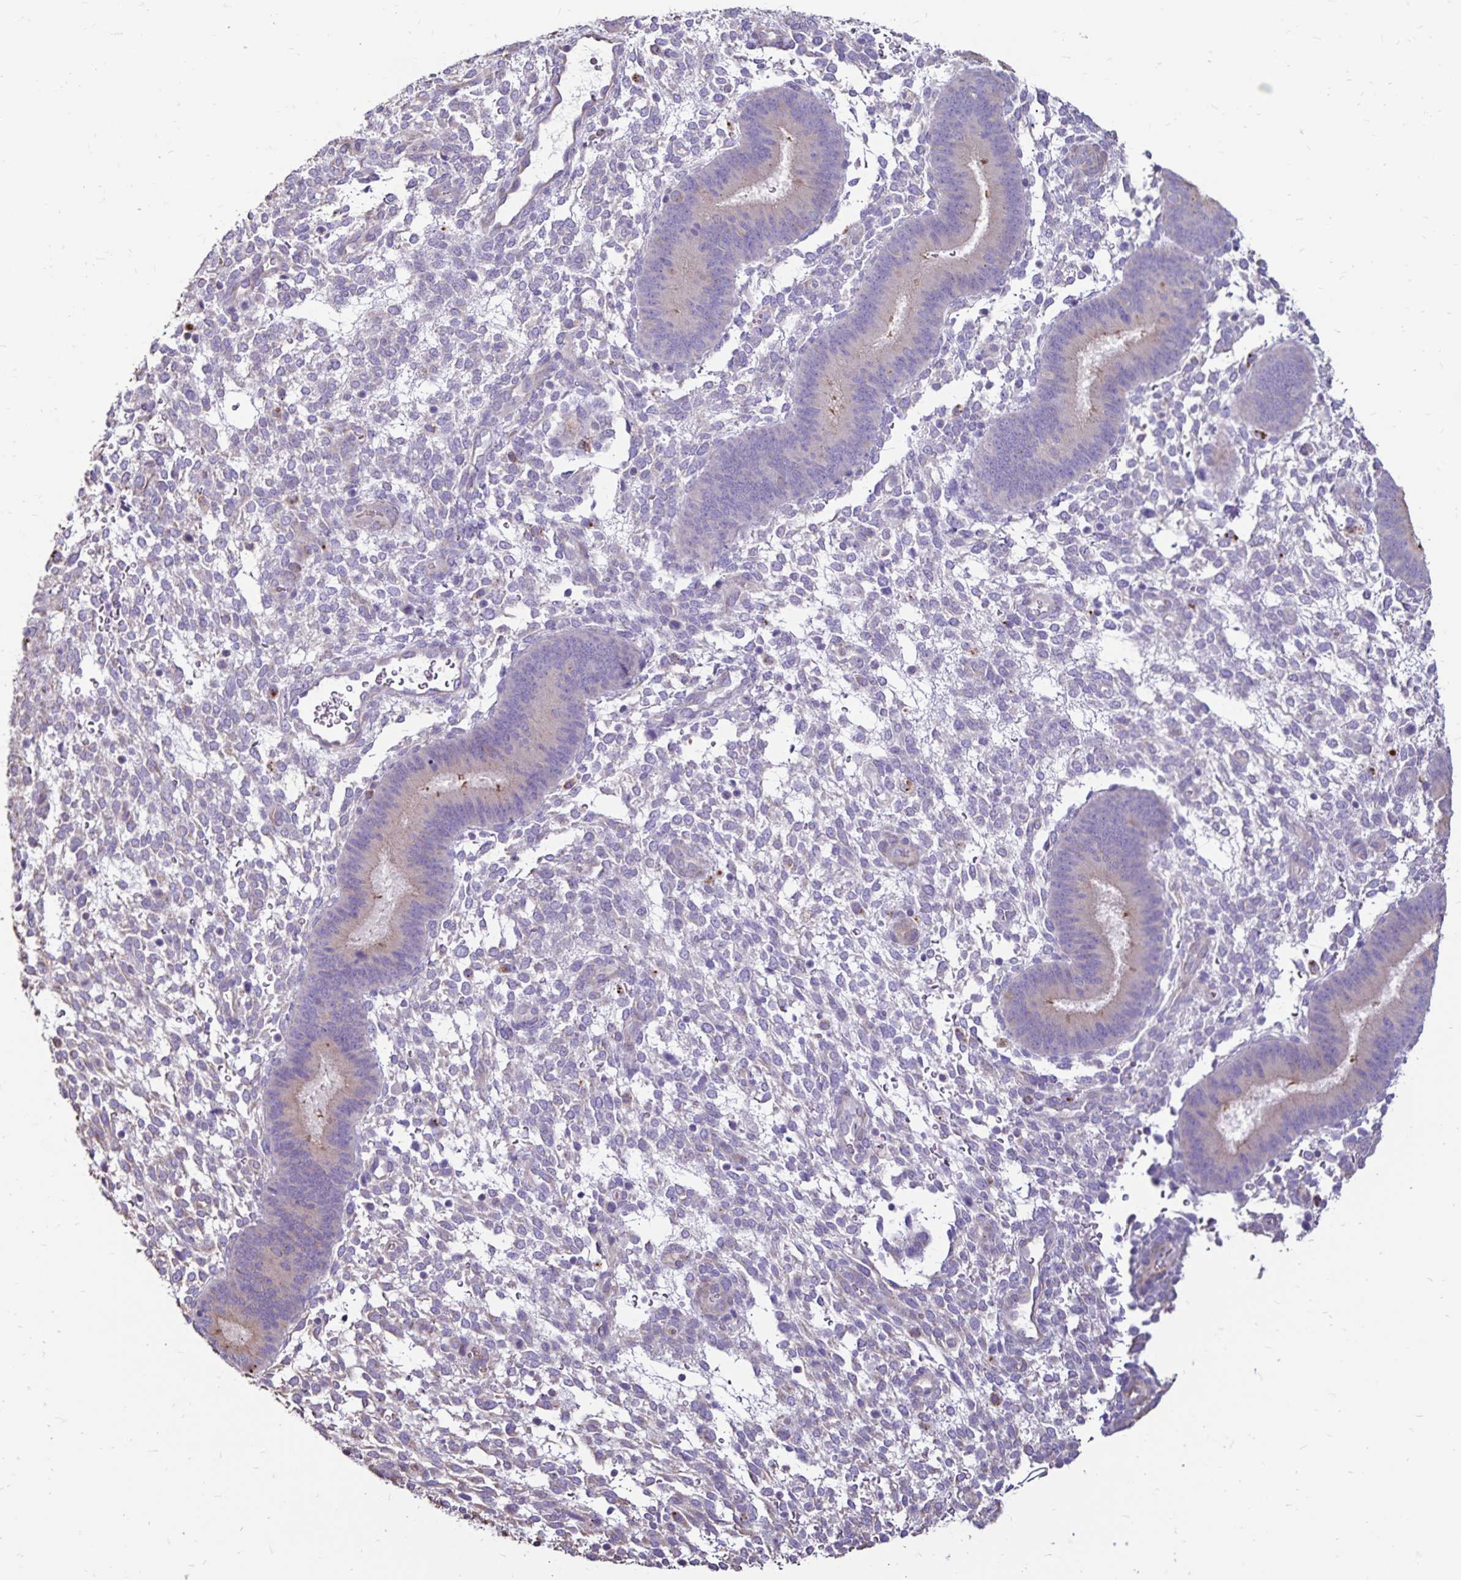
{"staining": {"intensity": "negative", "quantity": "none", "location": "none"}, "tissue": "endometrium", "cell_type": "Cells in endometrial stroma", "image_type": "normal", "snomed": [{"axis": "morphology", "description": "Normal tissue, NOS"}, {"axis": "topography", "description": "Endometrium"}], "caption": "This is an immunohistochemistry image of unremarkable endometrium. There is no expression in cells in endometrial stroma.", "gene": "EVPL", "patient": {"sex": "female", "age": 39}}